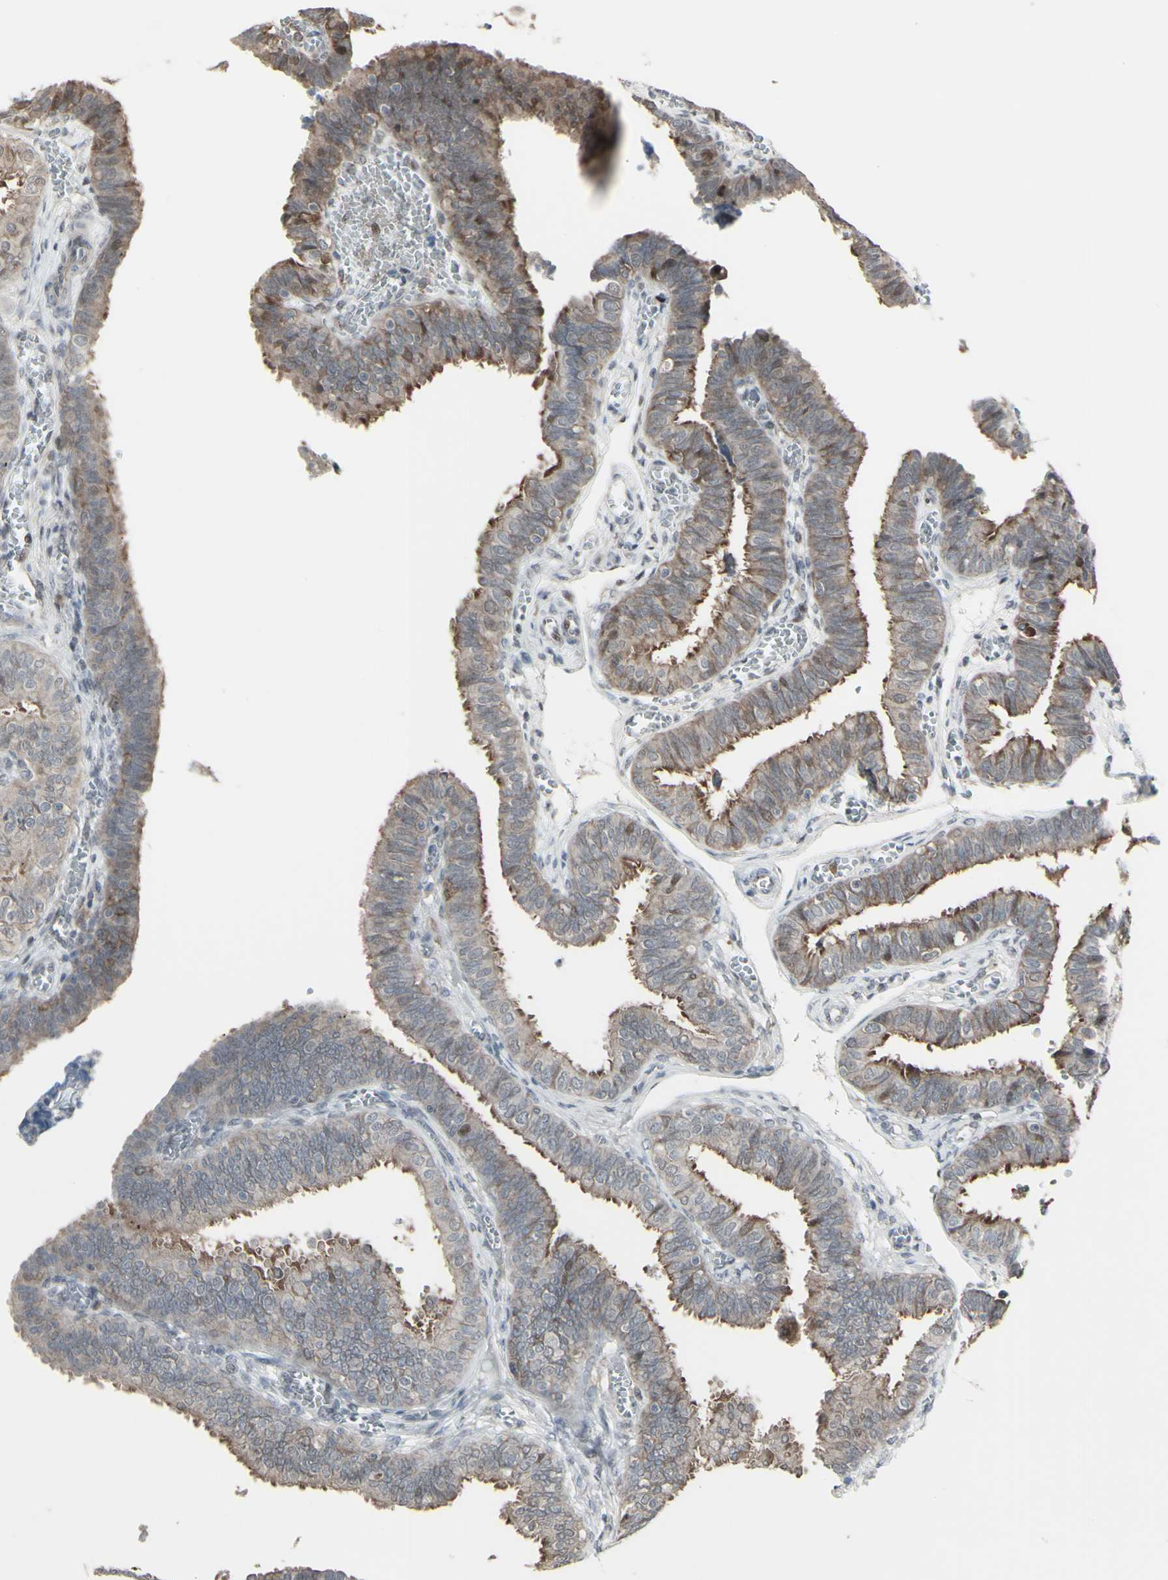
{"staining": {"intensity": "moderate", "quantity": "<25%", "location": "nuclear"}, "tissue": "fallopian tube", "cell_type": "Glandular cells", "image_type": "normal", "snomed": [{"axis": "morphology", "description": "Normal tissue, NOS"}, {"axis": "topography", "description": "Fallopian tube"}], "caption": "Immunohistochemical staining of unremarkable human fallopian tube shows low levels of moderate nuclear staining in about <25% of glandular cells.", "gene": "CD33", "patient": {"sex": "female", "age": 46}}